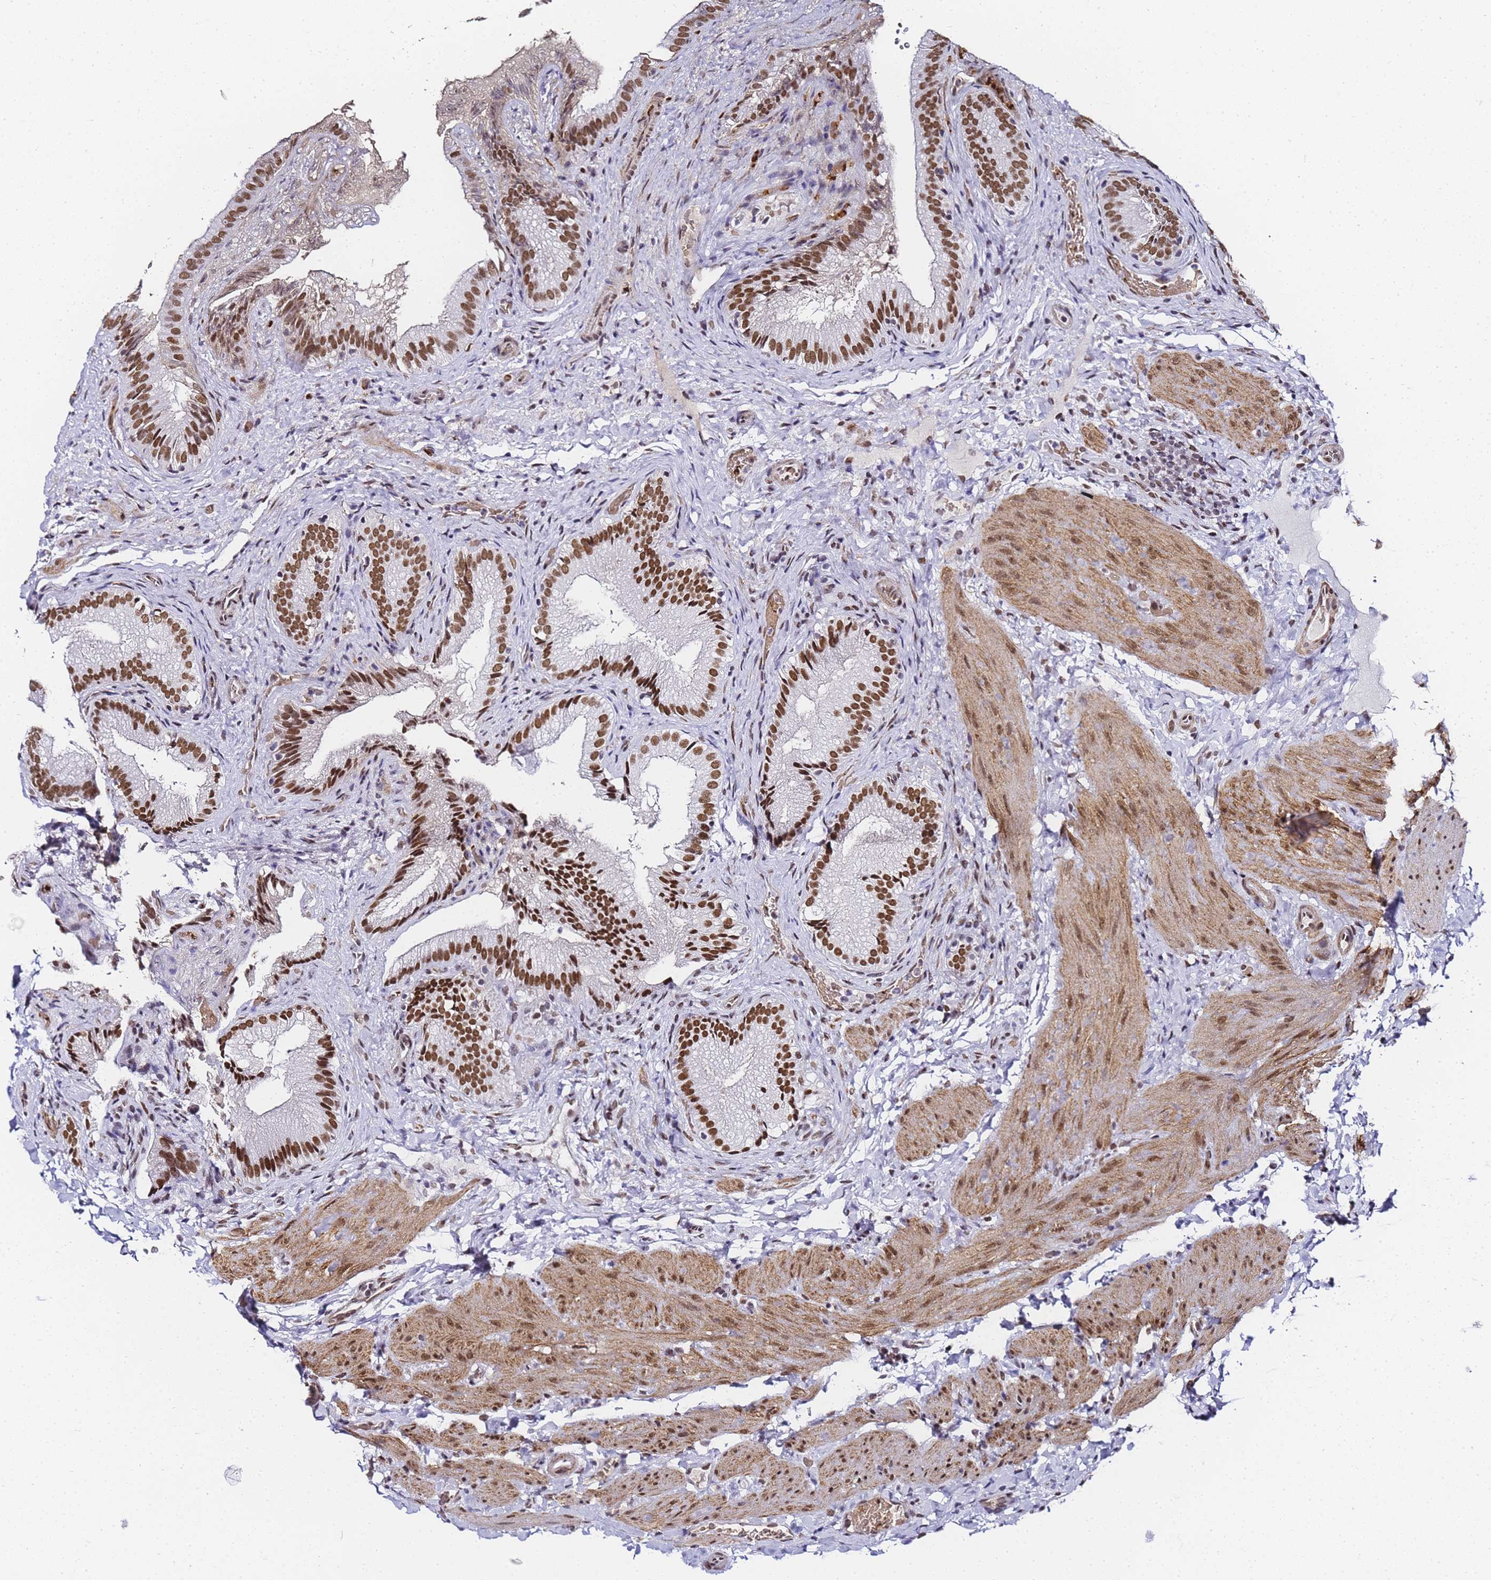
{"staining": {"intensity": "strong", "quantity": ">75%", "location": "nuclear"}, "tissue": "gallbladder", "cell_type": "Glandular cells", "image_type": "normal", "snomed": [{"axis": "morphology", "description": "Normal tissue, NOS"}, {"axis": "topography", "description": "Gallbladder"}], "caption": "Gallbladder stained with immunohistochemistry reveals strong nuclear staining in approximately >75% of glandular cells.", "gene": "POLR1A", "patient": {"sex": "female", "age": 30}}